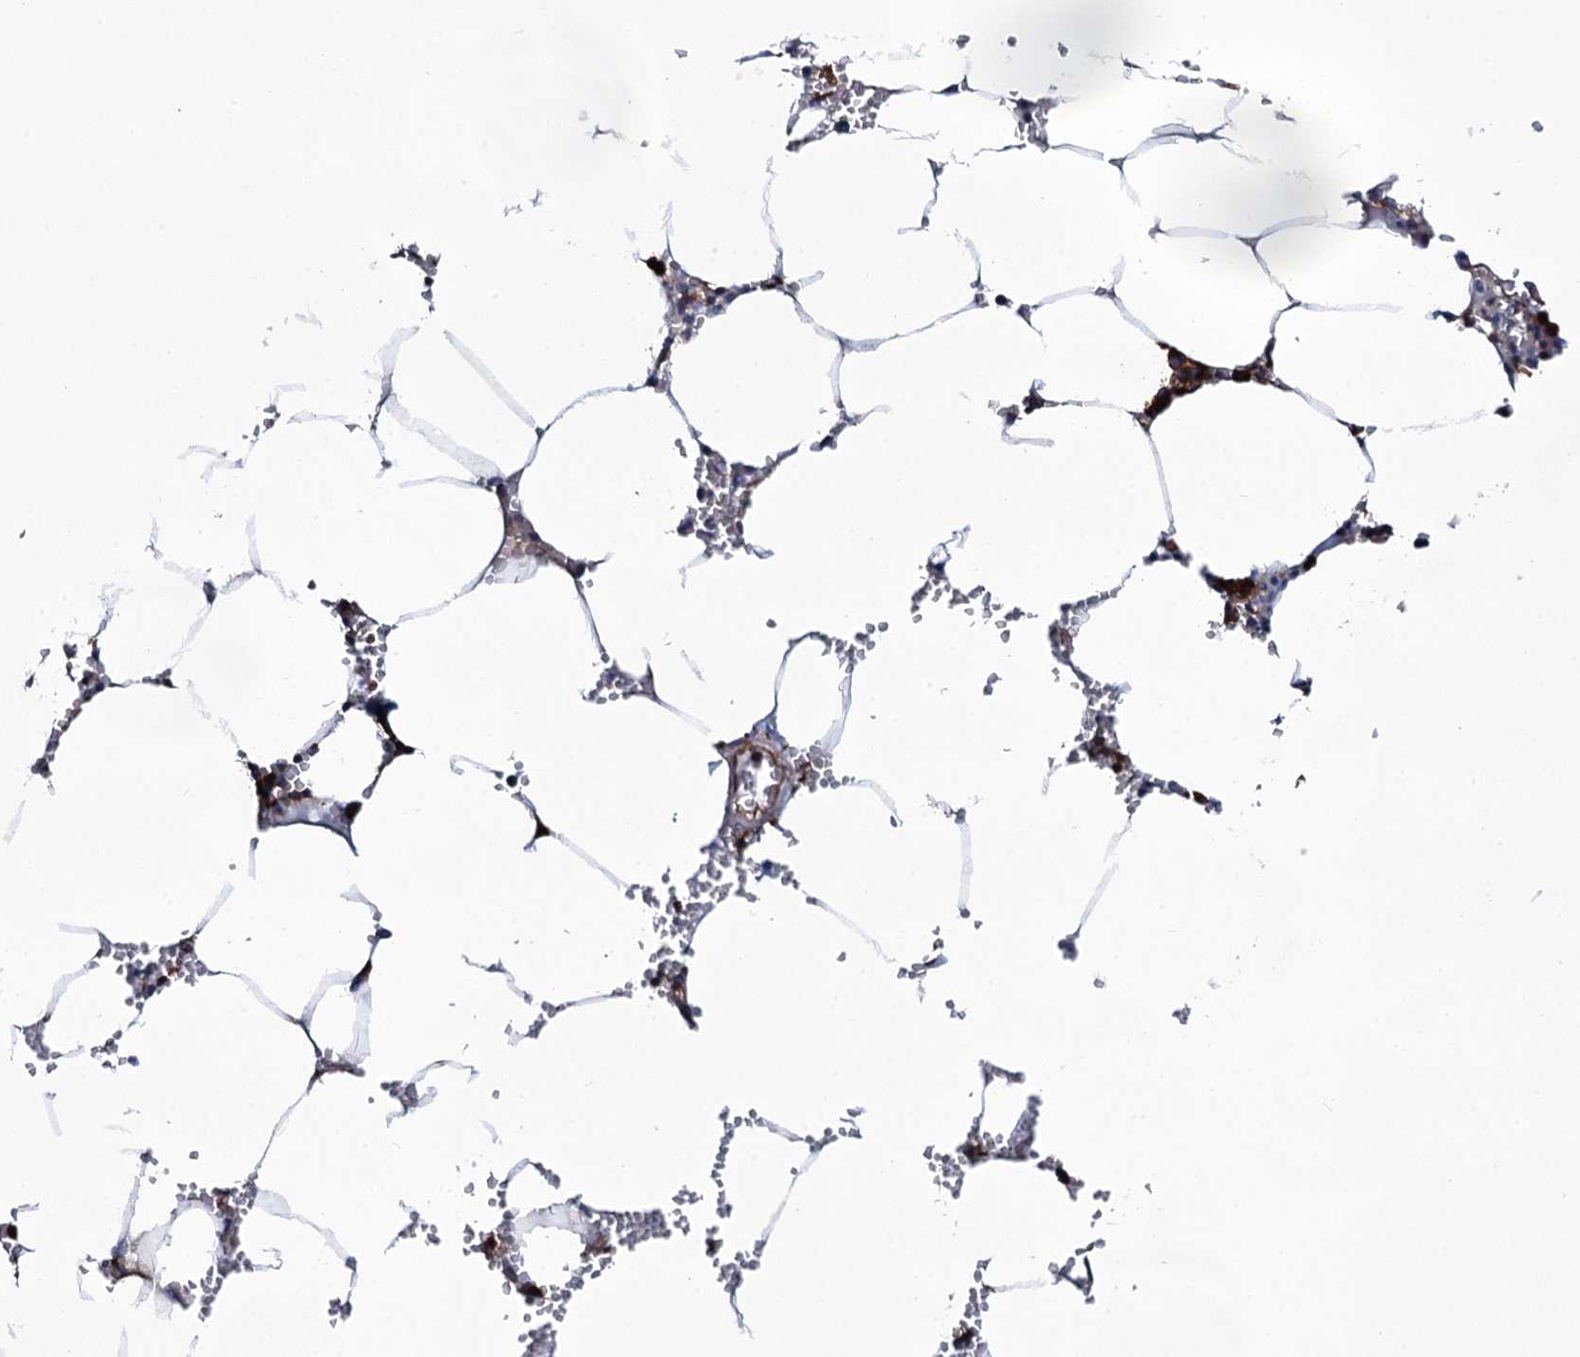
{"staining": {"intensity": "strong", "quantity": "25%-75%", "location": "cytoplasmic/membranous"}, "tissue": "bone marrow", "cell_type": "Hematopoietic cells", "image_type": "normal", "snomed": [{"axis": "morphology", "description": "Normal tissue, NOS"}, {"axis": "topography", "description": "Bone marrow"}], "caption": "A high-resolution photomicrograph shows immunohistochemistry staining of unremarkable bone marrow, which demonstrates strong cytoplasmic/membranous staining in approximately 25%-75% of hematopoietic cells. The protein of interest is stained brown, and the nuclei are stained in blue (DAB (3,3'-diaminobenzidine) IHC with brightfield microscopy, high magnification).", "gene": "SPTY2D1", "patient": {"sex": "male", "age": 70}}